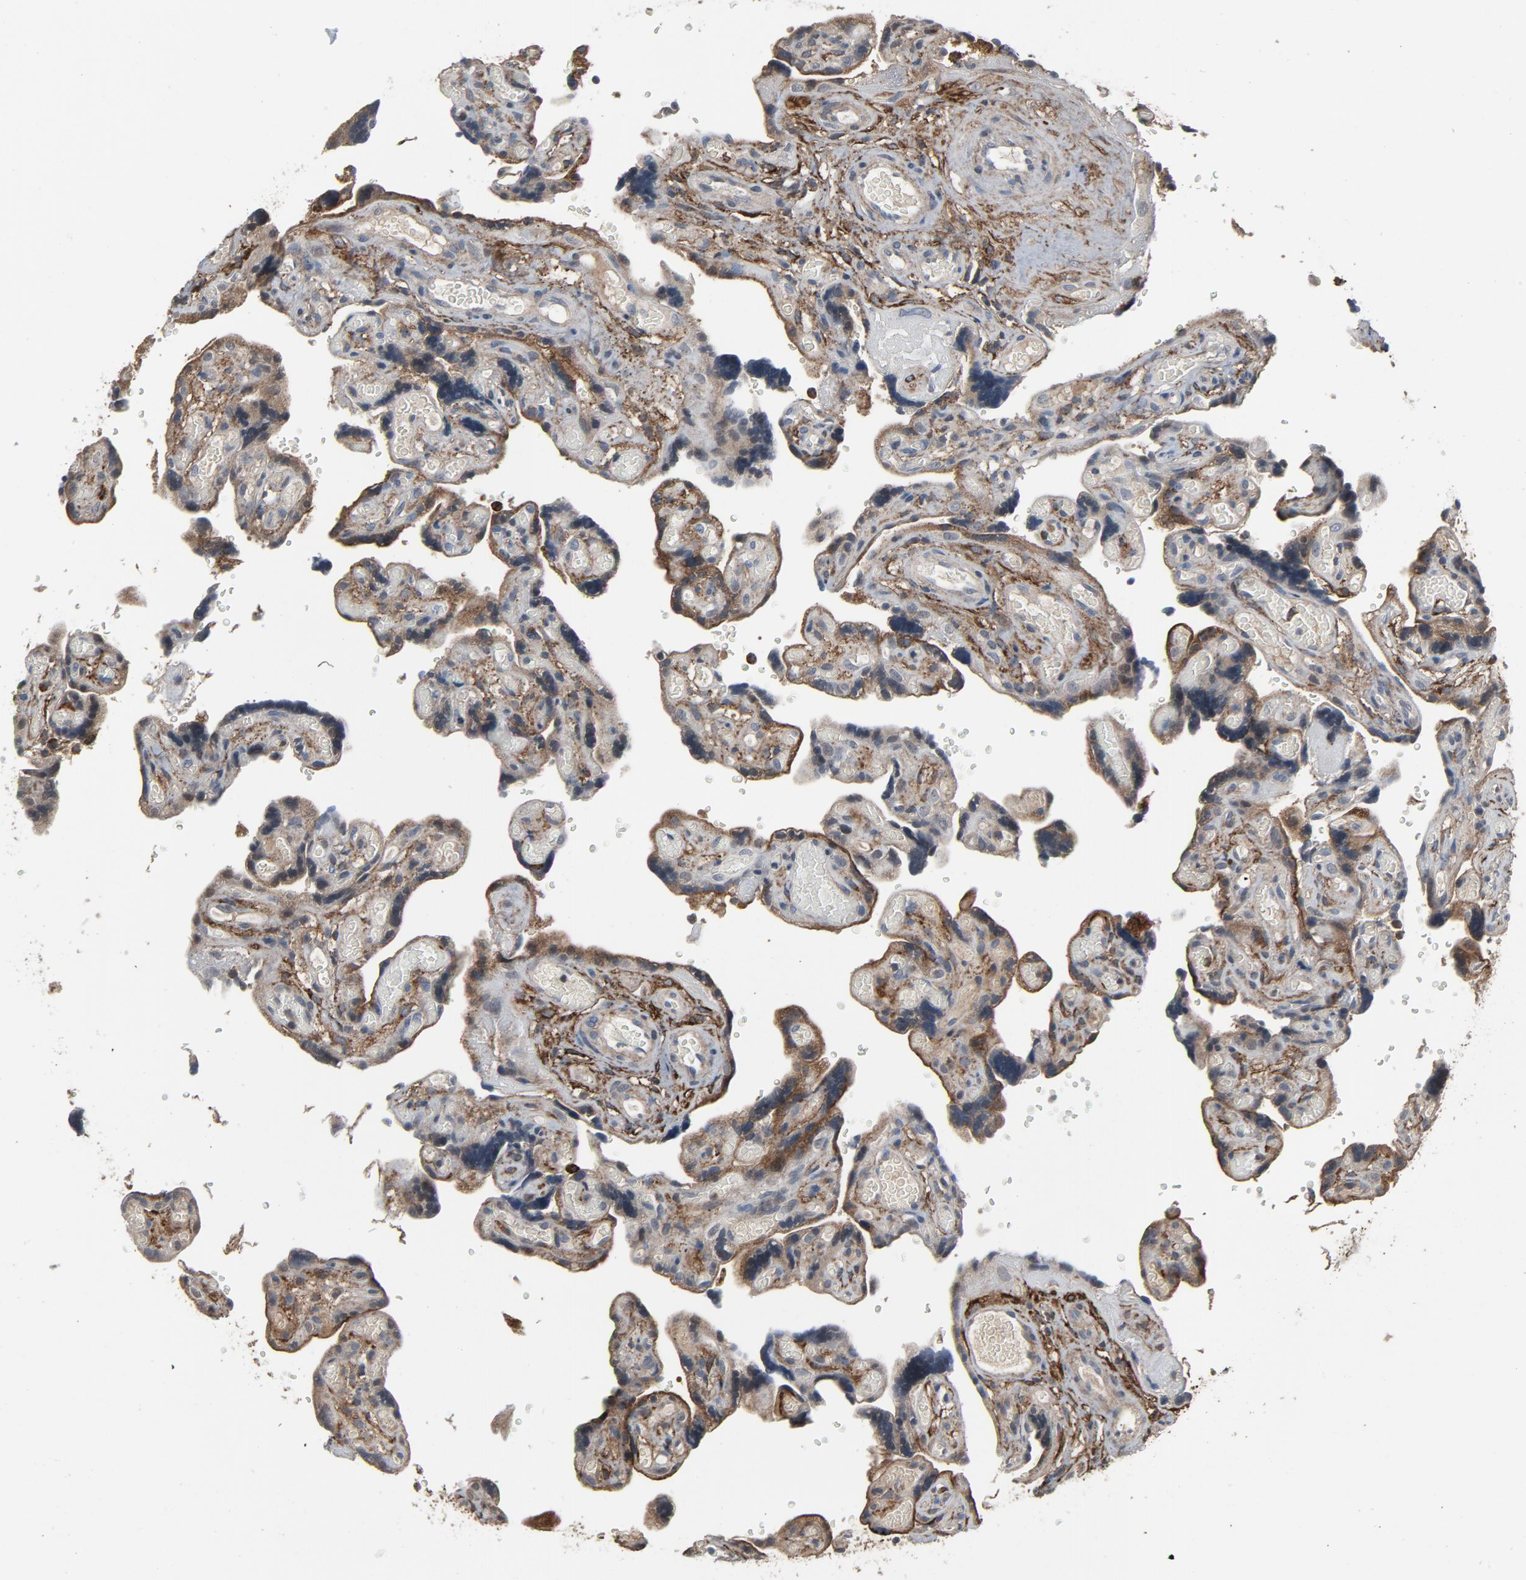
{"staining": {"intensity": "weak", "quantity": ">75%", "location": "cytoplasmic/membranous"}, "tissue": "placenta", "cell_type": "Decidual cells", "image_type": "normal", "snomed": [{"axis": "morphology", "description": "Normal tissue, NOS"}, {"axis": "topography", "description": "Placenta"}], "caption": "Benign placenta shows weak cytoplasmic/membranous staining in about >75% of decidual cells Using DAB (brown) and hematoxylin (blue) stains, captured at high magnification using brightfield microscopy..", "gene": "PDZD4", "patient": {"sex": "female", "age": 30}}